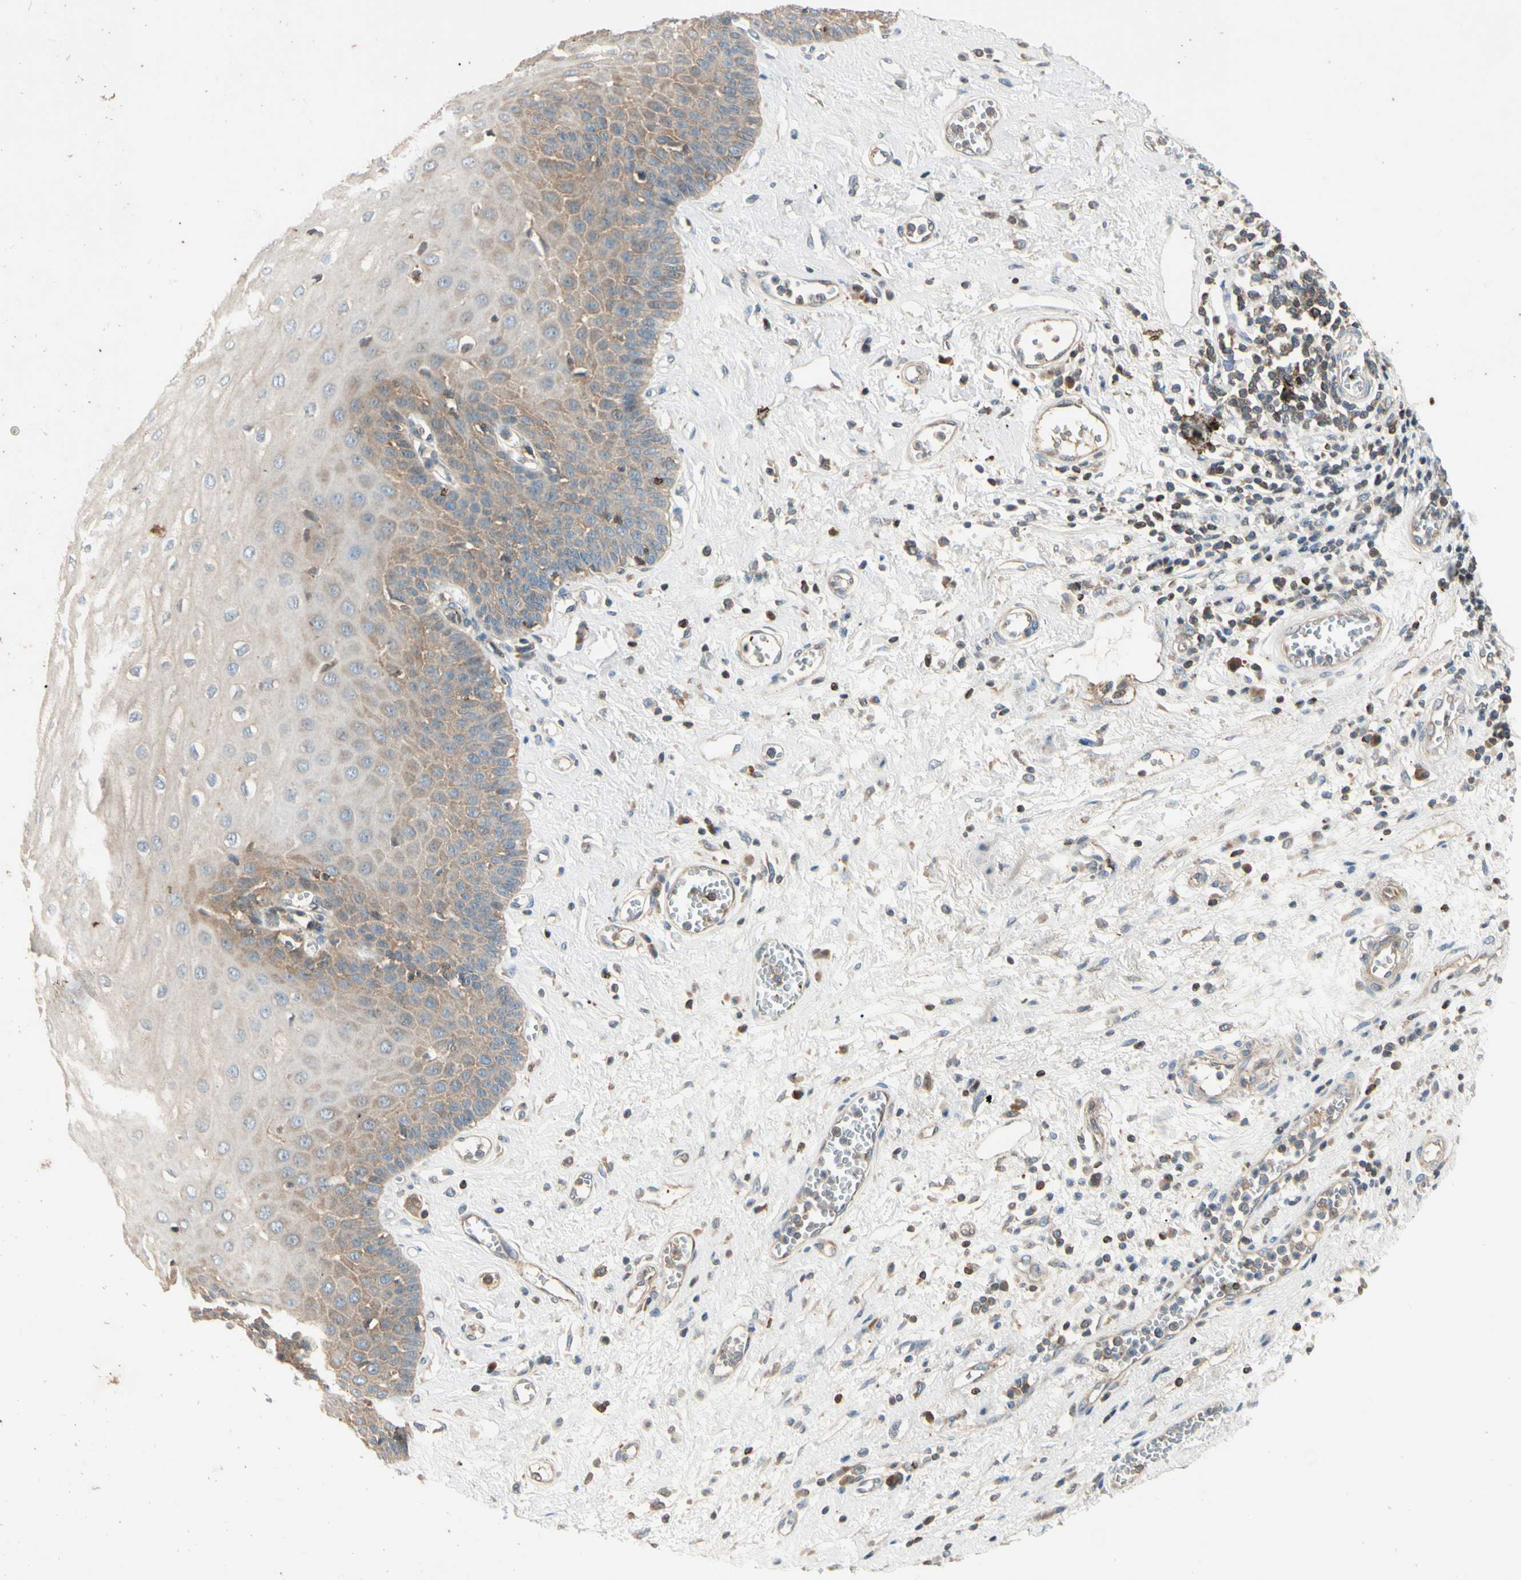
{"staining": {"intensity": "weak", "quantity": ">75%", "location": "cytoplasmic/membranous"}, "tissue": "esophagus", "cell_type": "Squamous epithelial cells", "image_type": "normal", "snomed": [{"axis": "morphology", "description": "Normal tissue, NOS"}, {"axis": "morphology", "description": "Squamous cell carcinoma, NOS"}, {"axis": "topography", "description": "Esophagus"}], "caption": "Protein analysis of benign esophagus reveals weak cytoplasmic/membranous expression in about >75% of squamous epithelial cells. (Stains: DAB in brown, nuclei in blue, Microscopy: brightfield microscopy at high magnification).", "gene": "CDH6", "patient": {"sex": "male", "age": 65}}